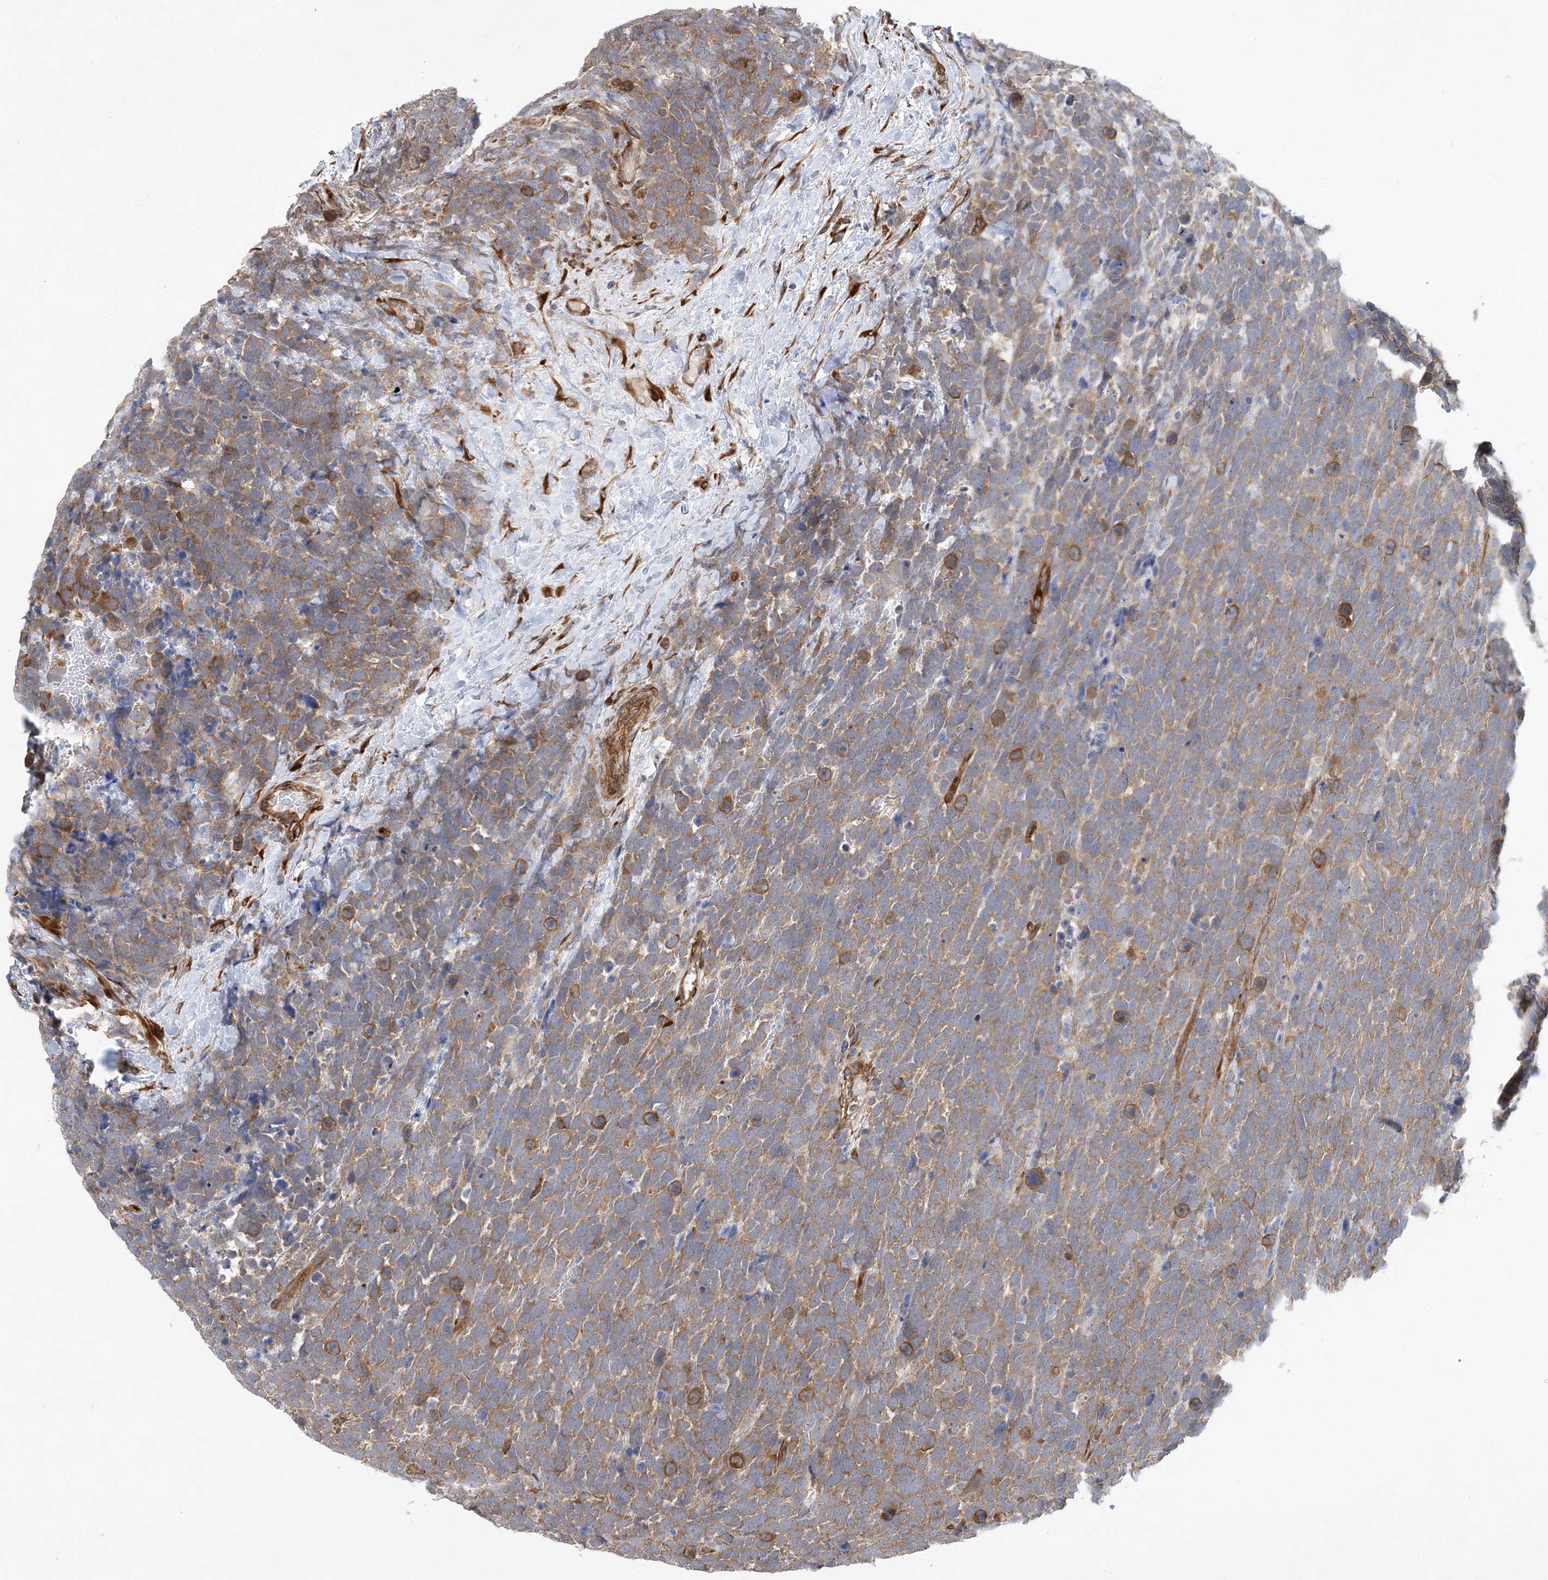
{"staining": {"intensity": "moderate", "quantity": ">75%", "location": "cytoplasmic/membranous"}, "tissue": "urothelial cancer", "cell_type": "Tumor cells", "image_type": "cancer", "snomed": [{"axis": "morphology", "description": "Urothelial carcinoma, High grade"}, {"axis": "topography", "description": "Urinary bladder"}], "caption": "The histopathology image exhibits immunohistochemical staining of urothelial cancer. There is moderate cytoplasmic/membranous expression is appreciated in approximately >75% of tumor cells.", "gene": "MAP4K5", "patient": {"sex": "female", "age": 82}}